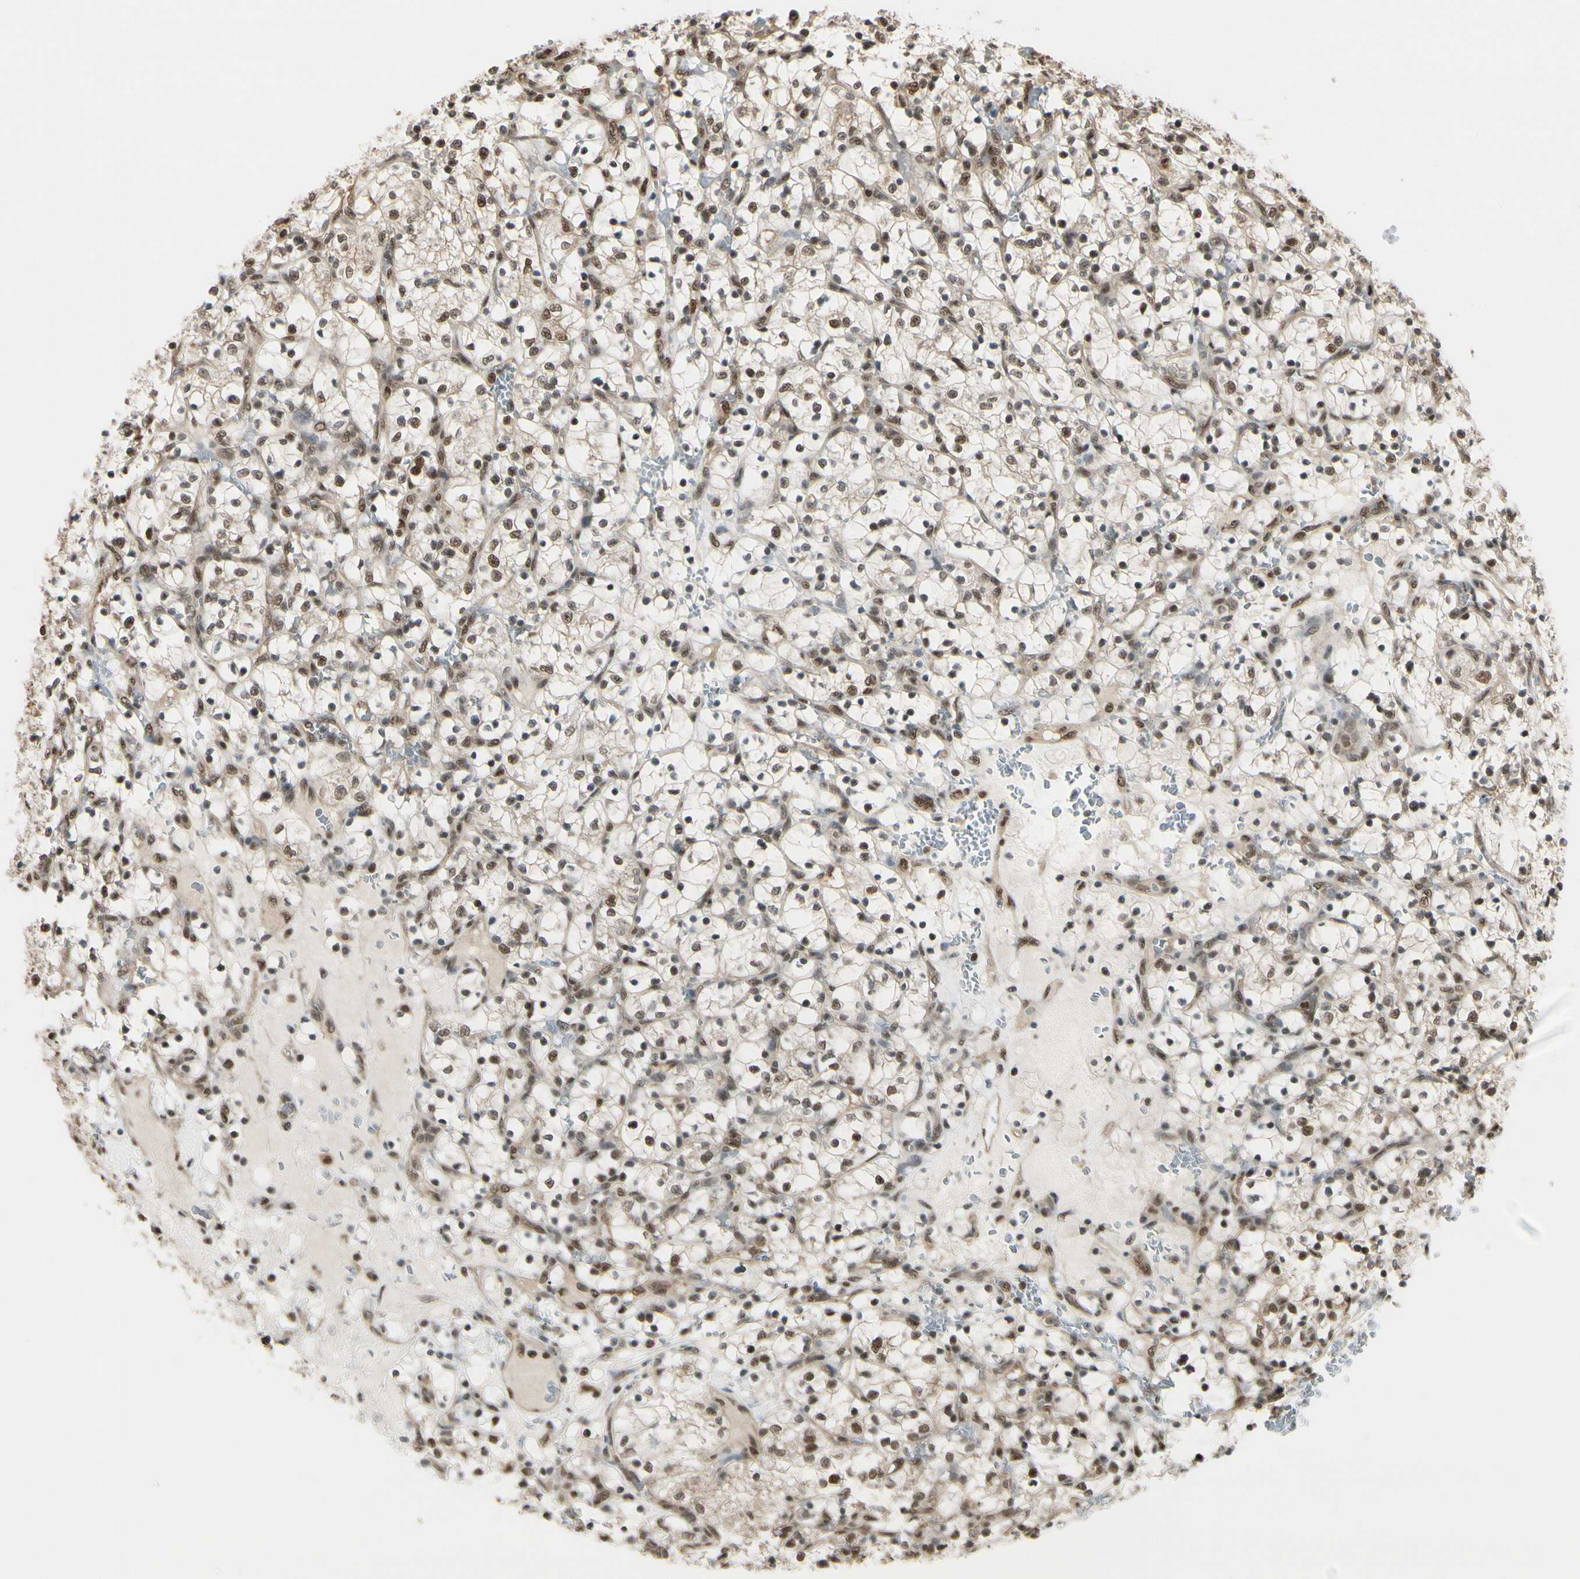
{"staining": {"intensity": "strong", "quantity": ">75%", "location": "cytoplasmic/membranous,nuclear"}, "tissue": "renal cancer", "cell_type": "Tumor cells", "image_type": "cancer", "snomed": [{"axis": "morphology", "description": "Adenocarcinoma, NOS"}, {"axis": "topography", "description": "Kidney"}], "caption": "Immunohistochemistry (IHC) staining of renal adenocarcinoma, which exhibits high levels of strong cytoplasmic/membranous and nuclear expression in approximately >75% of tumor cells indicating strong cytoplasmic/membranous and nuclear protein expression. The staining was performed using DAB (brown) for protein detection and nuclei were counterstained in hematoxylin (blue).", "gene": "HSF1", "patient": {"sex": "female", "age": 69}}